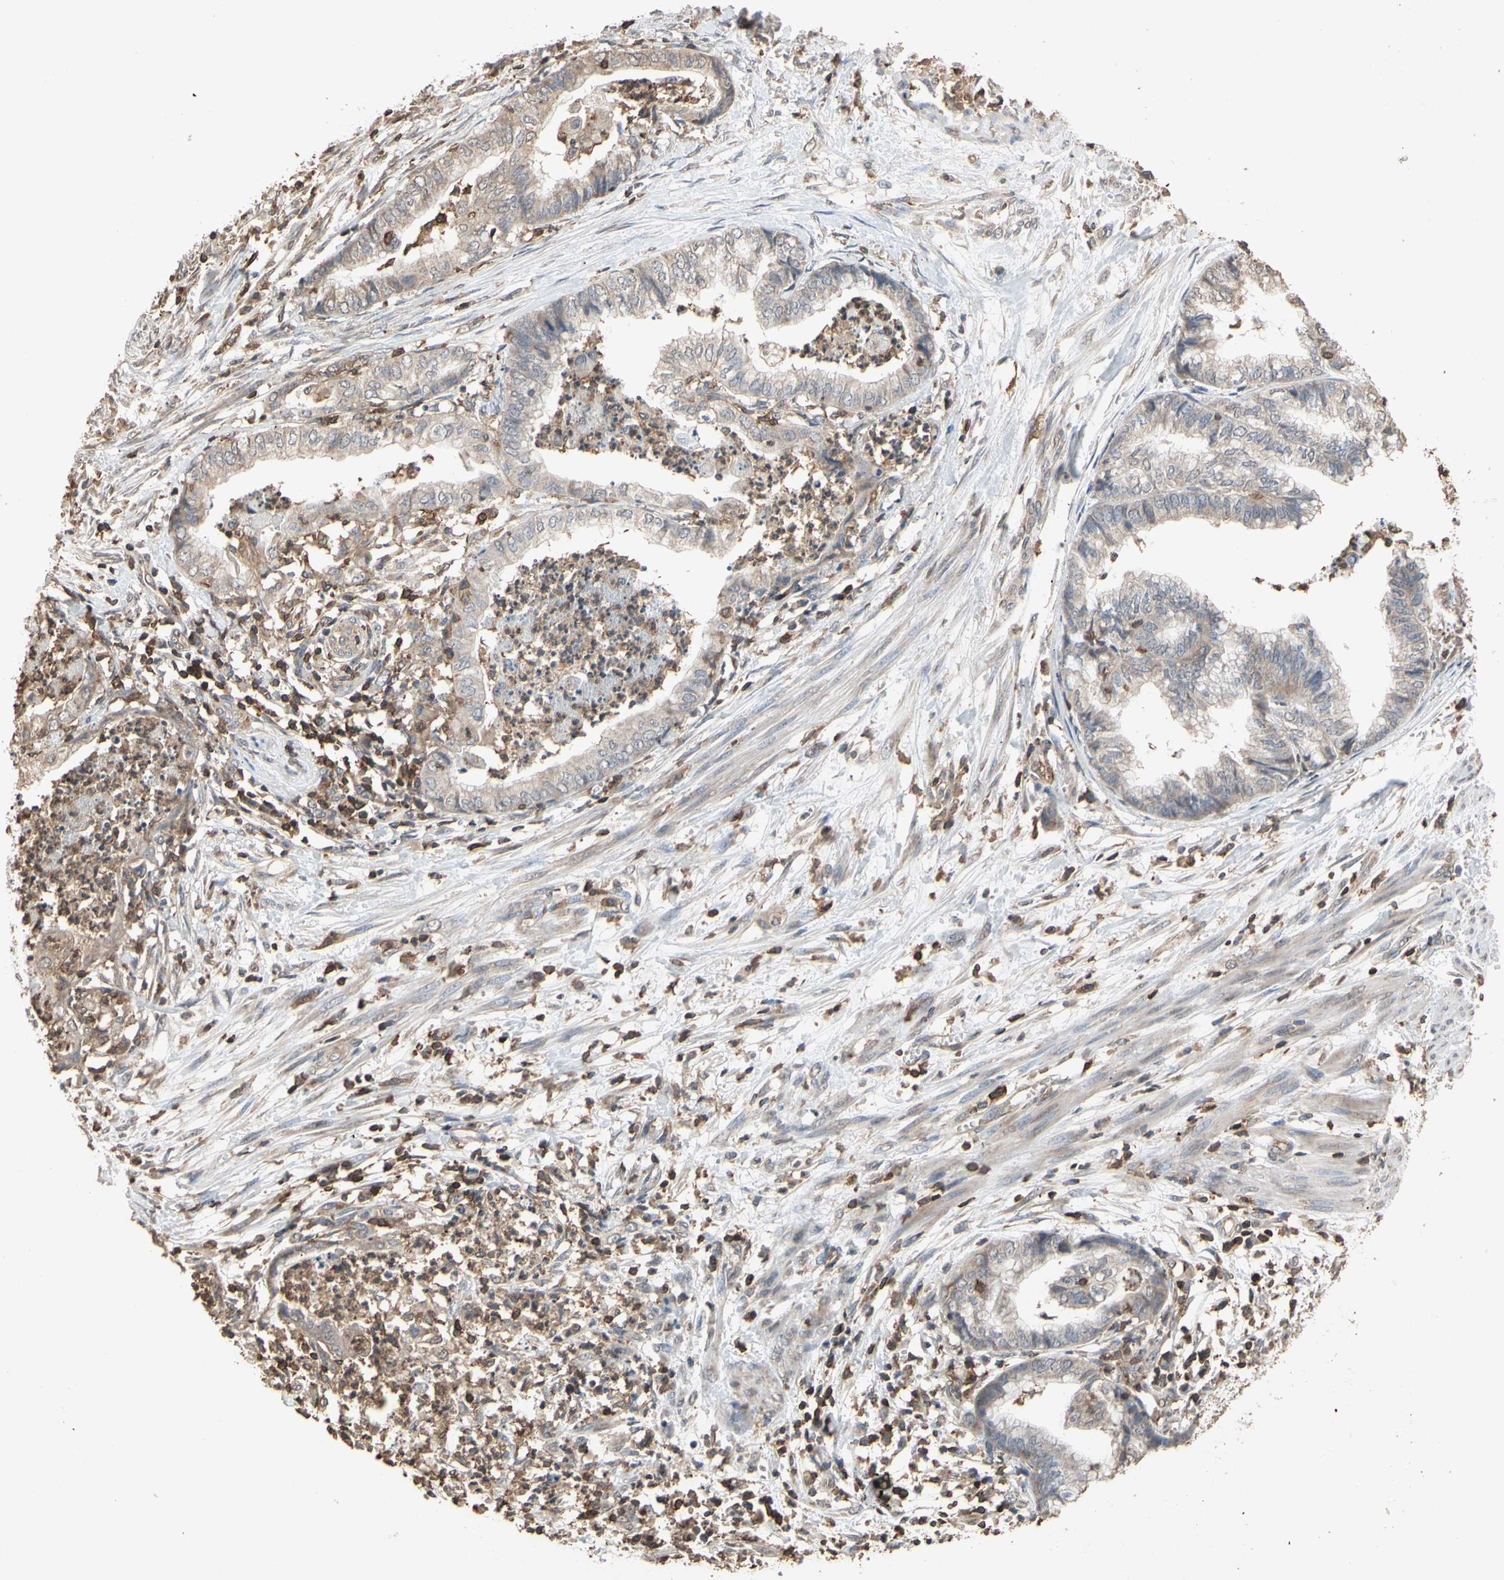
{"staining": {"intensity": "weak", "quantity": ">75%", "location": "cytoplasmic/membranous"}, "tissue": "endometrial cancer", "cell_type": "Tumor cells", "image_type": "cancer", "snomed": [{"axis": "morphology", "description": "Necrosis, NOS"}, {"axis": "morphology", "description": "Adenocarcinoma, NOS"}, {"axis": "topography", "description": "Endometrium"}], "caption": "Protein analysis of endometrial cancer tissue demonstrates weak cytoplasmic/membranous staining in approximately >75% of tumor cells.", "gene": "MAP3K10", "patient": {"sex": "female", "age": 79}}